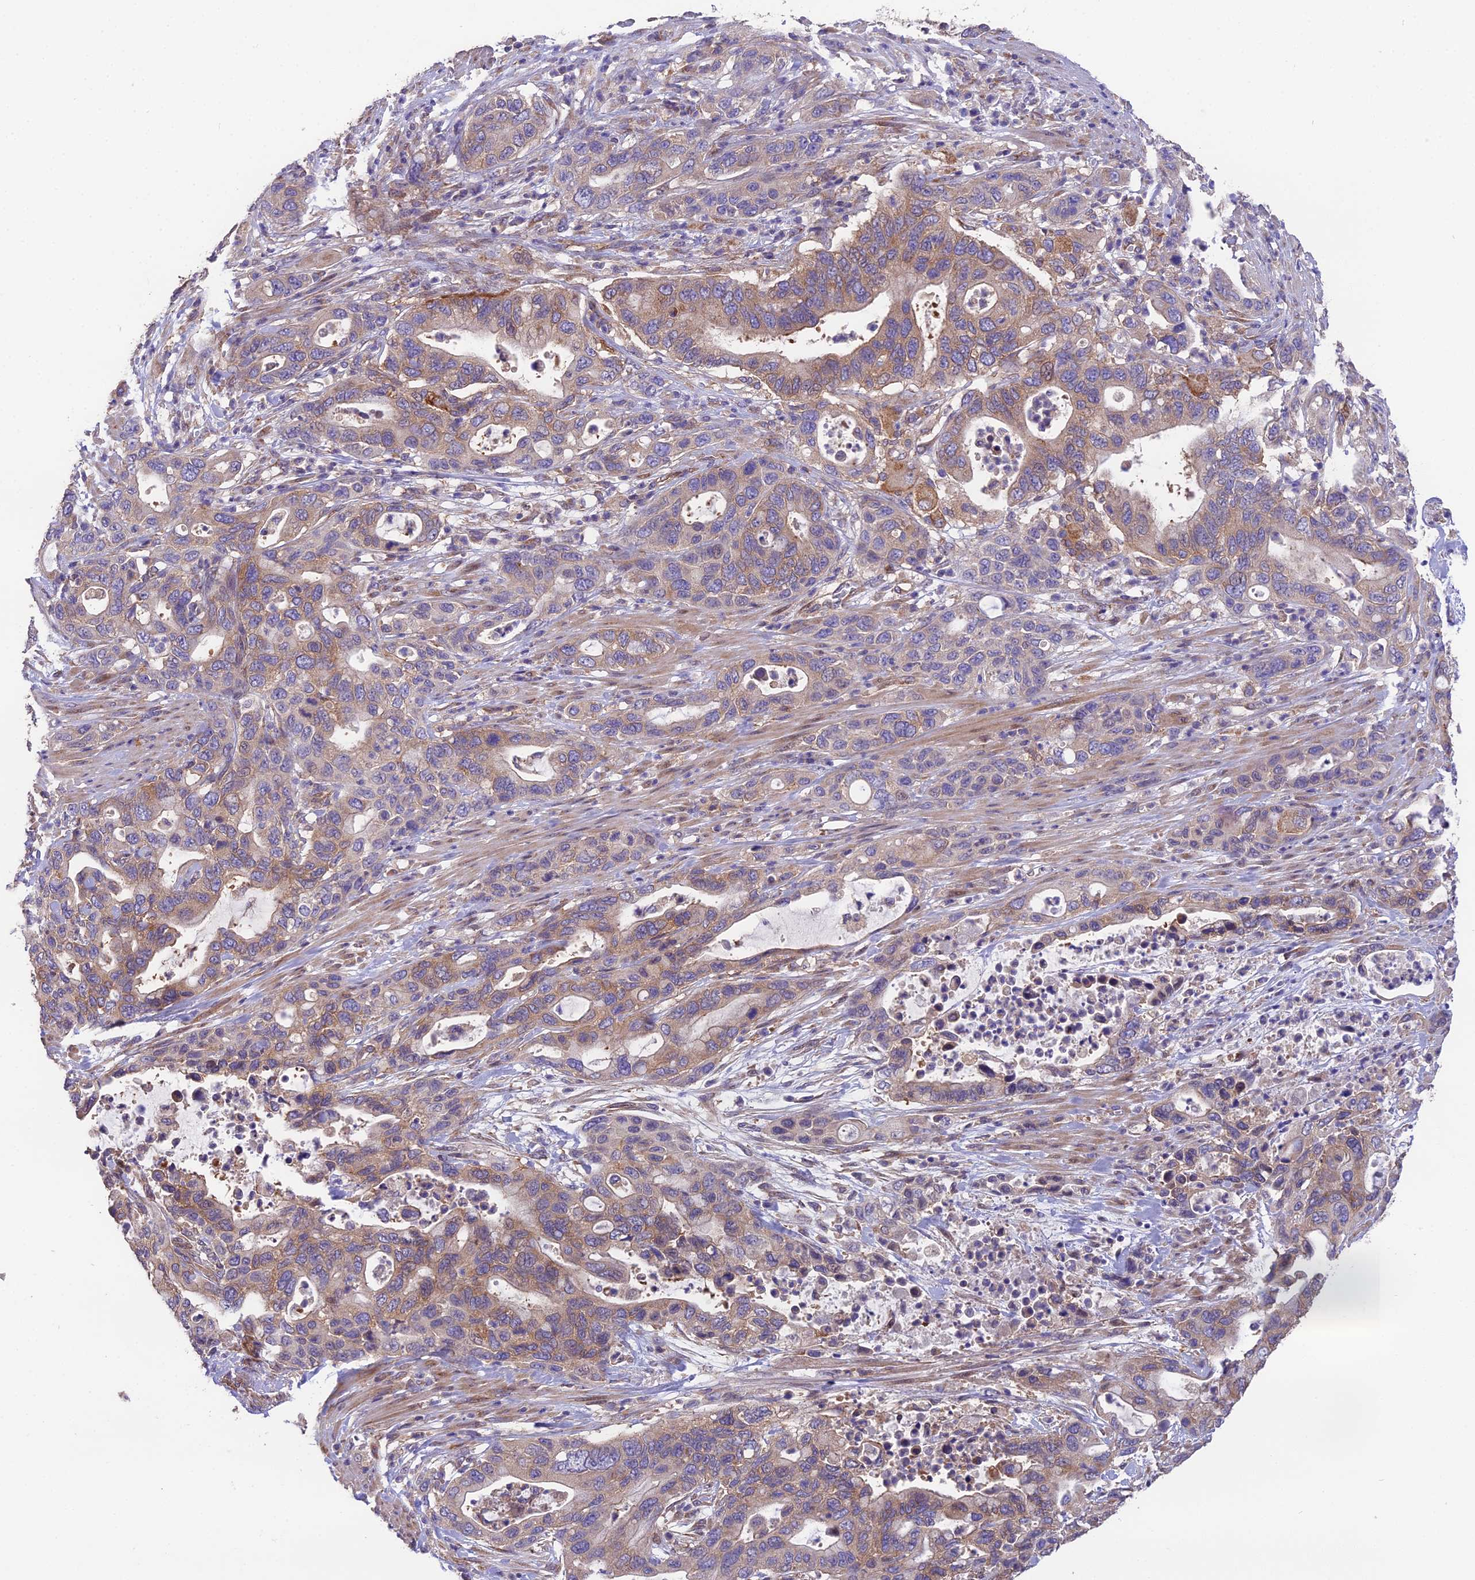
{"staining": {"intensity": "moderate", "quantity": "25%-75%", "location": "cytoplasmic/membranous"}, "tissue": "pancreatic cancer", "cell_type": "Tumor cells", "image_type": "cancer", "snomed": [{"axis": "morphology", "description": "Adenocarcinoma, NOS"}, {"axis": "topography", "description": "Pancreas"}], "caption": "Moderate cytoplasmic/membranous staining is seen in approximately 25%-75% of tumor cells in adenocarcinoma (pancreatic).", "gene": "BLOC1S4", "patient": {"sex": "female", "age": 71}}